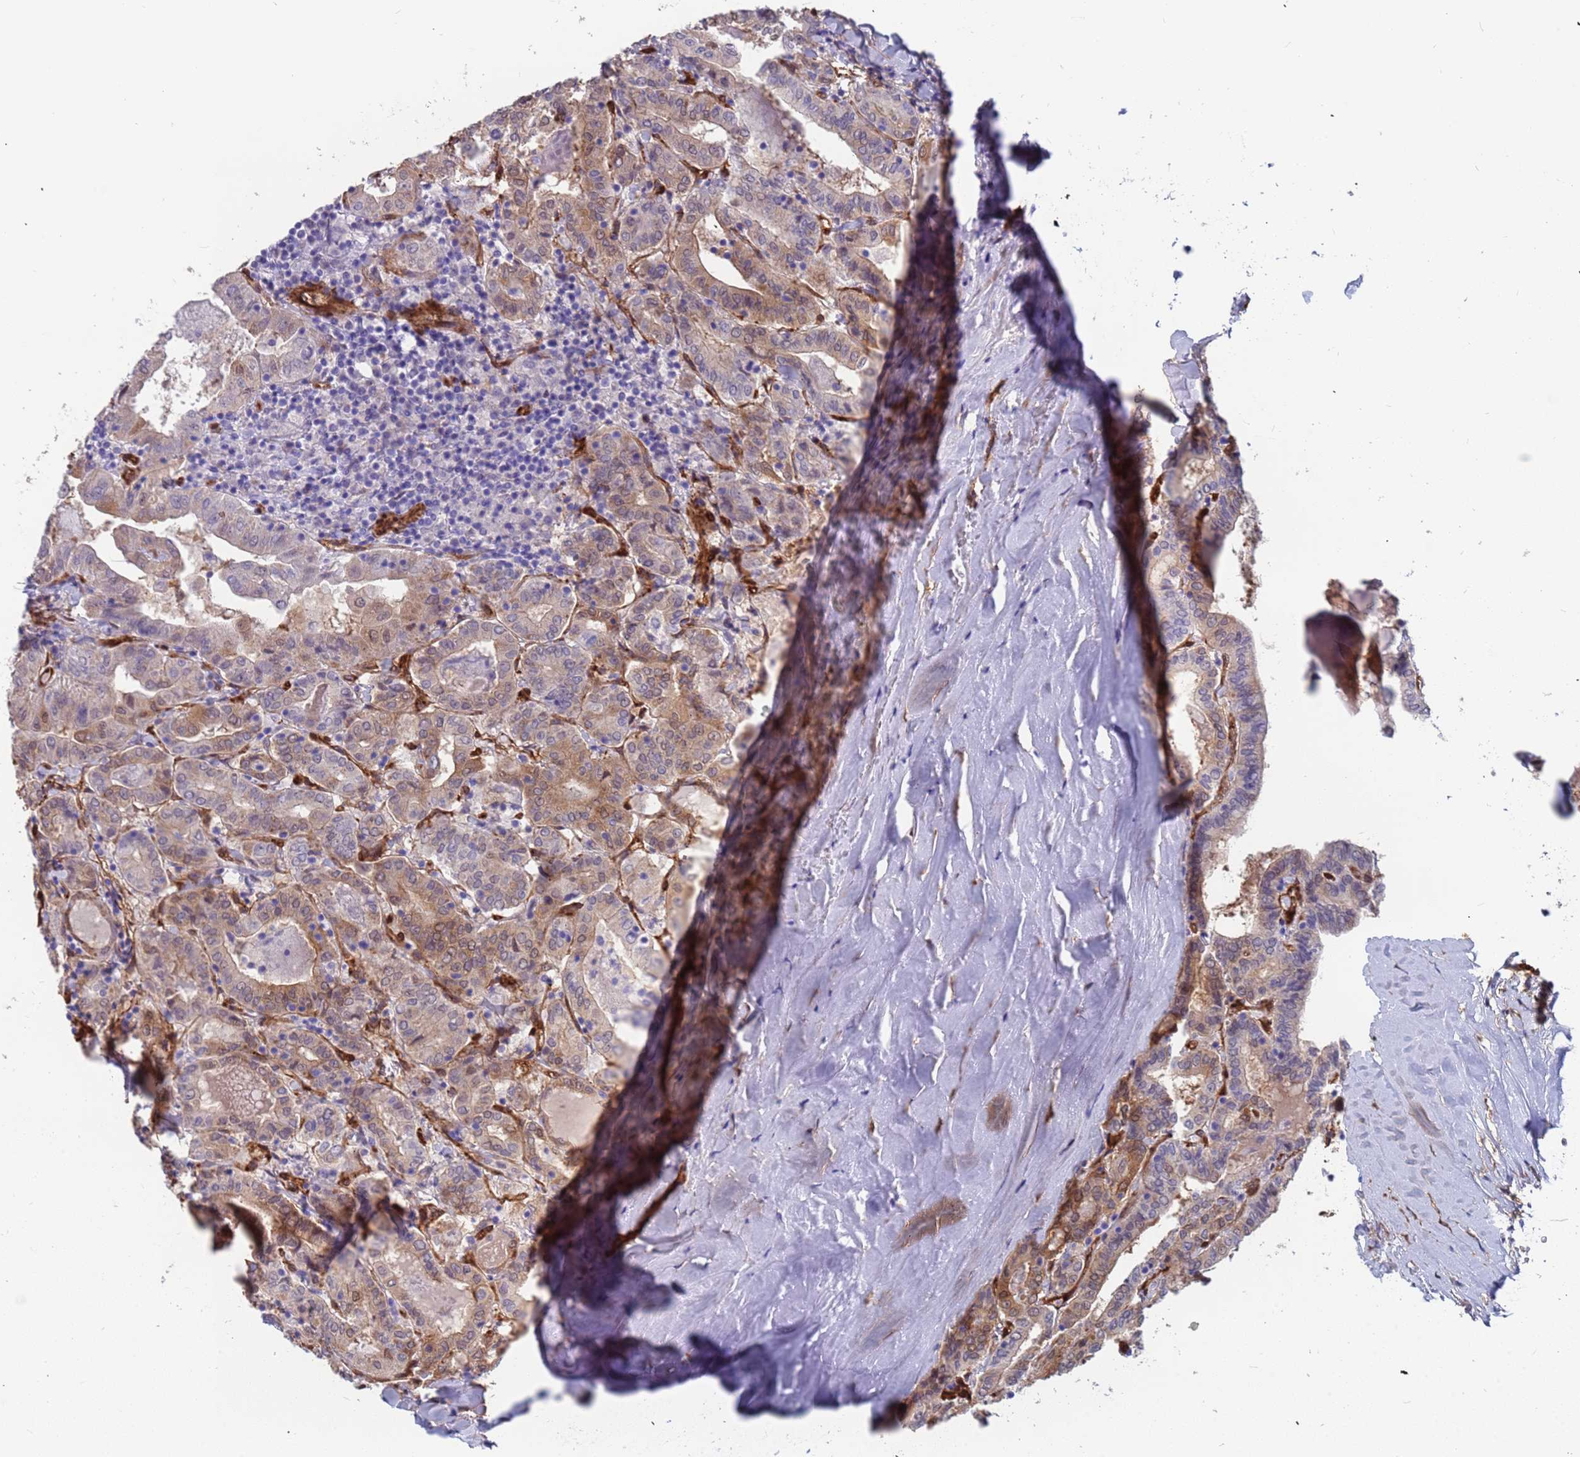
{"staining": {"intensity": "moderate", "quantity": "25%-75%", "location": "cytoplasmic/membranous"}, "tissue": "thyroid cancer", "cell_type": "Tumor cells", "image_type": "cancer", "snomed": [{"axis": "morphology", "description": "Papillary adenocarcinoma, NOS"}, {"axis": "topography", "description": "Thyroid gland"}], "caption": "Human papillary adenocarcinoma (thyroid) stained with a protein marker exhibits moderate staining in tumor cells.", "gene": "EHD2", "patient": {"sex": "female", "age": 72}}